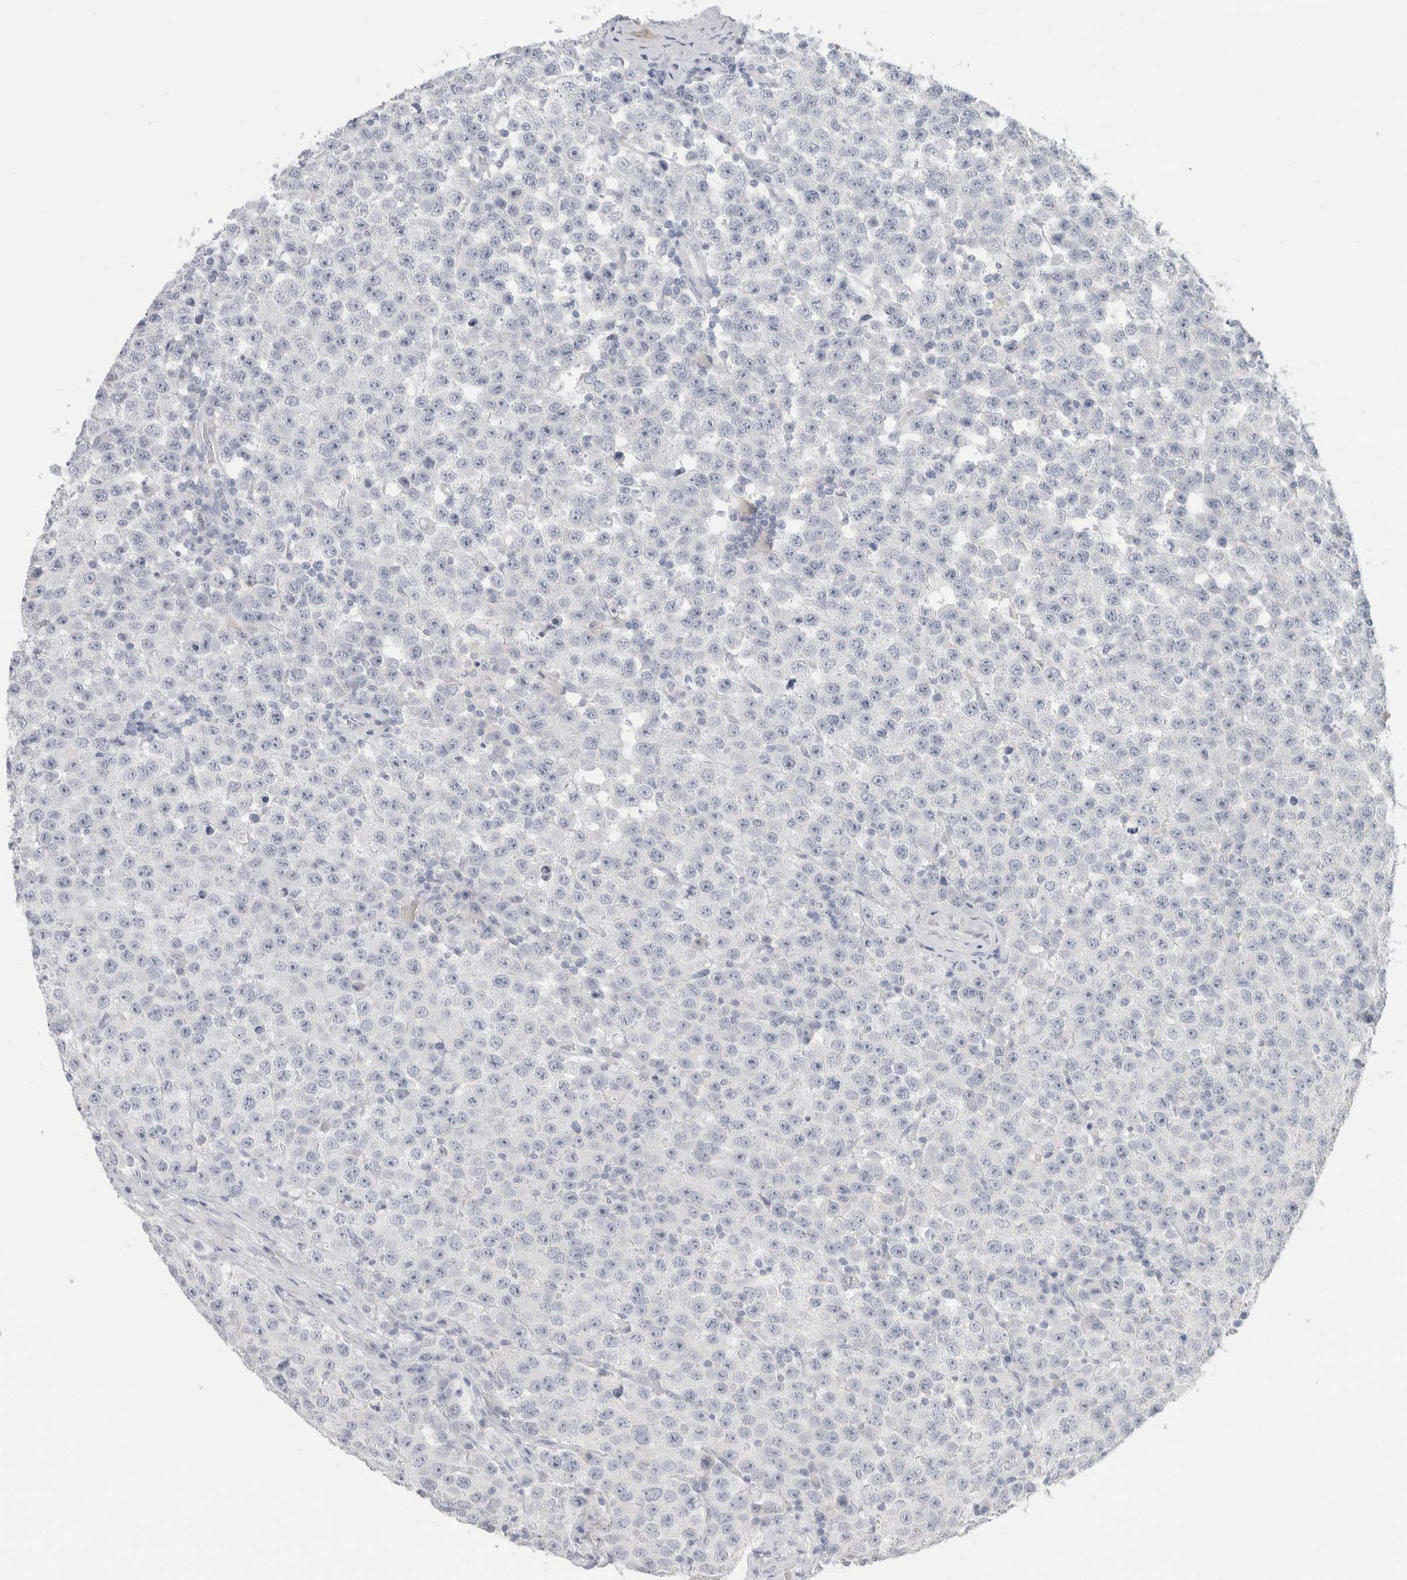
{"staining": {"intensity": "negative", "quantity": "none", "location": "none"}, "tissue": "testis cancer", "cell_type": "Tumor cells", "image_type": "cancer", "snomed": [{"axis": "morphology", "description": "Seminoma, NOS"}, {"axis": "topography", "description": "Testis"}], "caption": "Immunohistochemistry (IHC) micrograph of human testis seminoma stained for a protein (brown), which exhibits no expression in tumor cells. (DAB (3,3'-diaminobenzidine) IHC, high magnification).", "gene": "SLC6A1", "patient": {"sex": "male", "age": 28}}